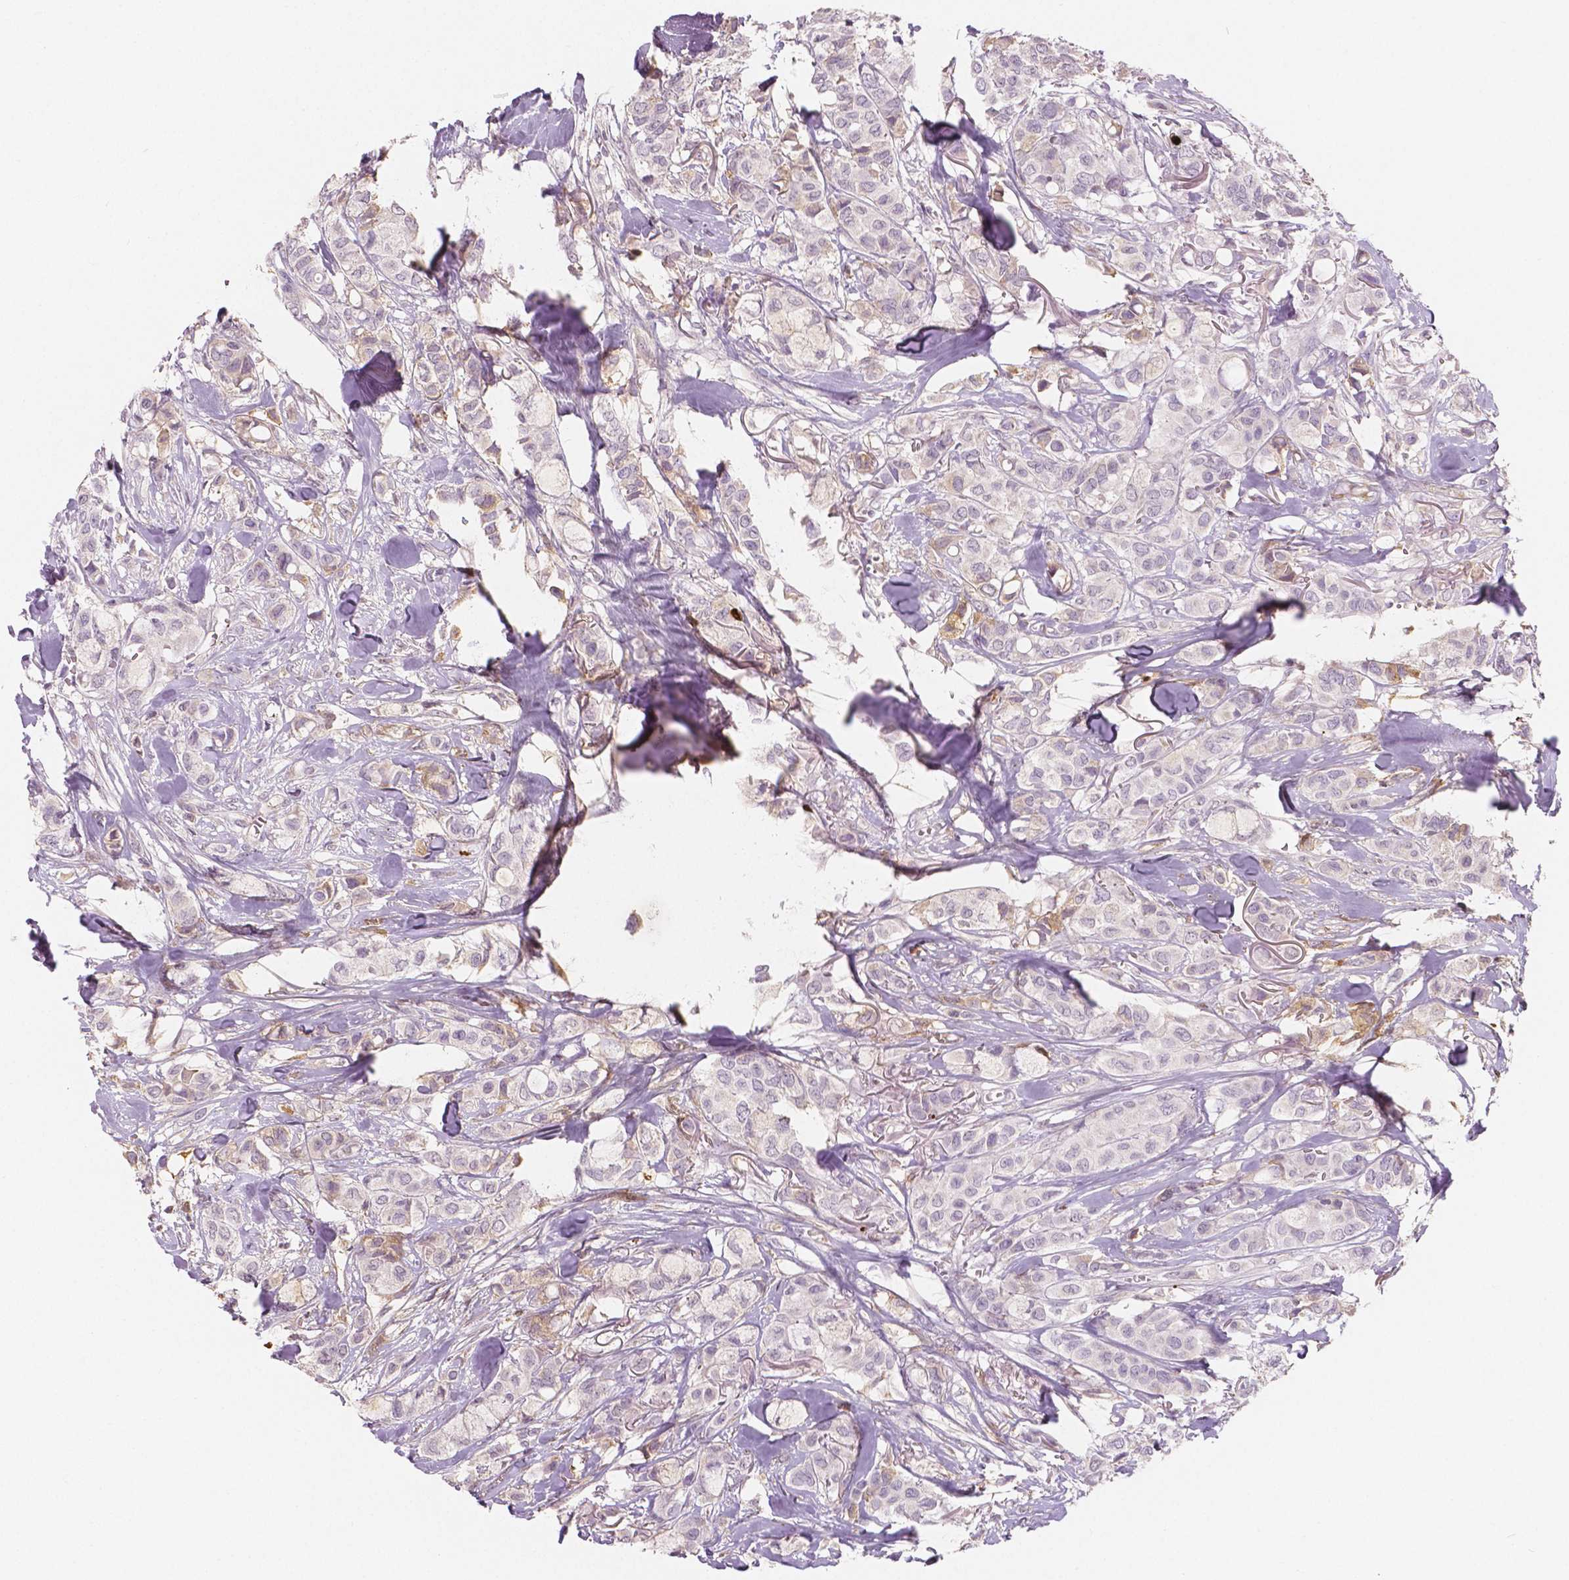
{"staining": {"intensity": "negative", "quantity": "none", "location": "none"}, "tissue": "breast cancer", "cell_type": "Tumor cells", "image_type": "cancer", "snomed": [{"axis": "morphology", "description": "Duct carcinoma"}, {"axis": "topography", "description": "Breast"}], "caption": "This micrograph is of breast cancer (intraductal carcinoma) stained with immunohistochemistry to label a protein in brown with the nuclei are counter-stained blue. There is no expression in tumor cells.", "gene": "APOA4", "patient": {"sex": "female", "age": 85}}